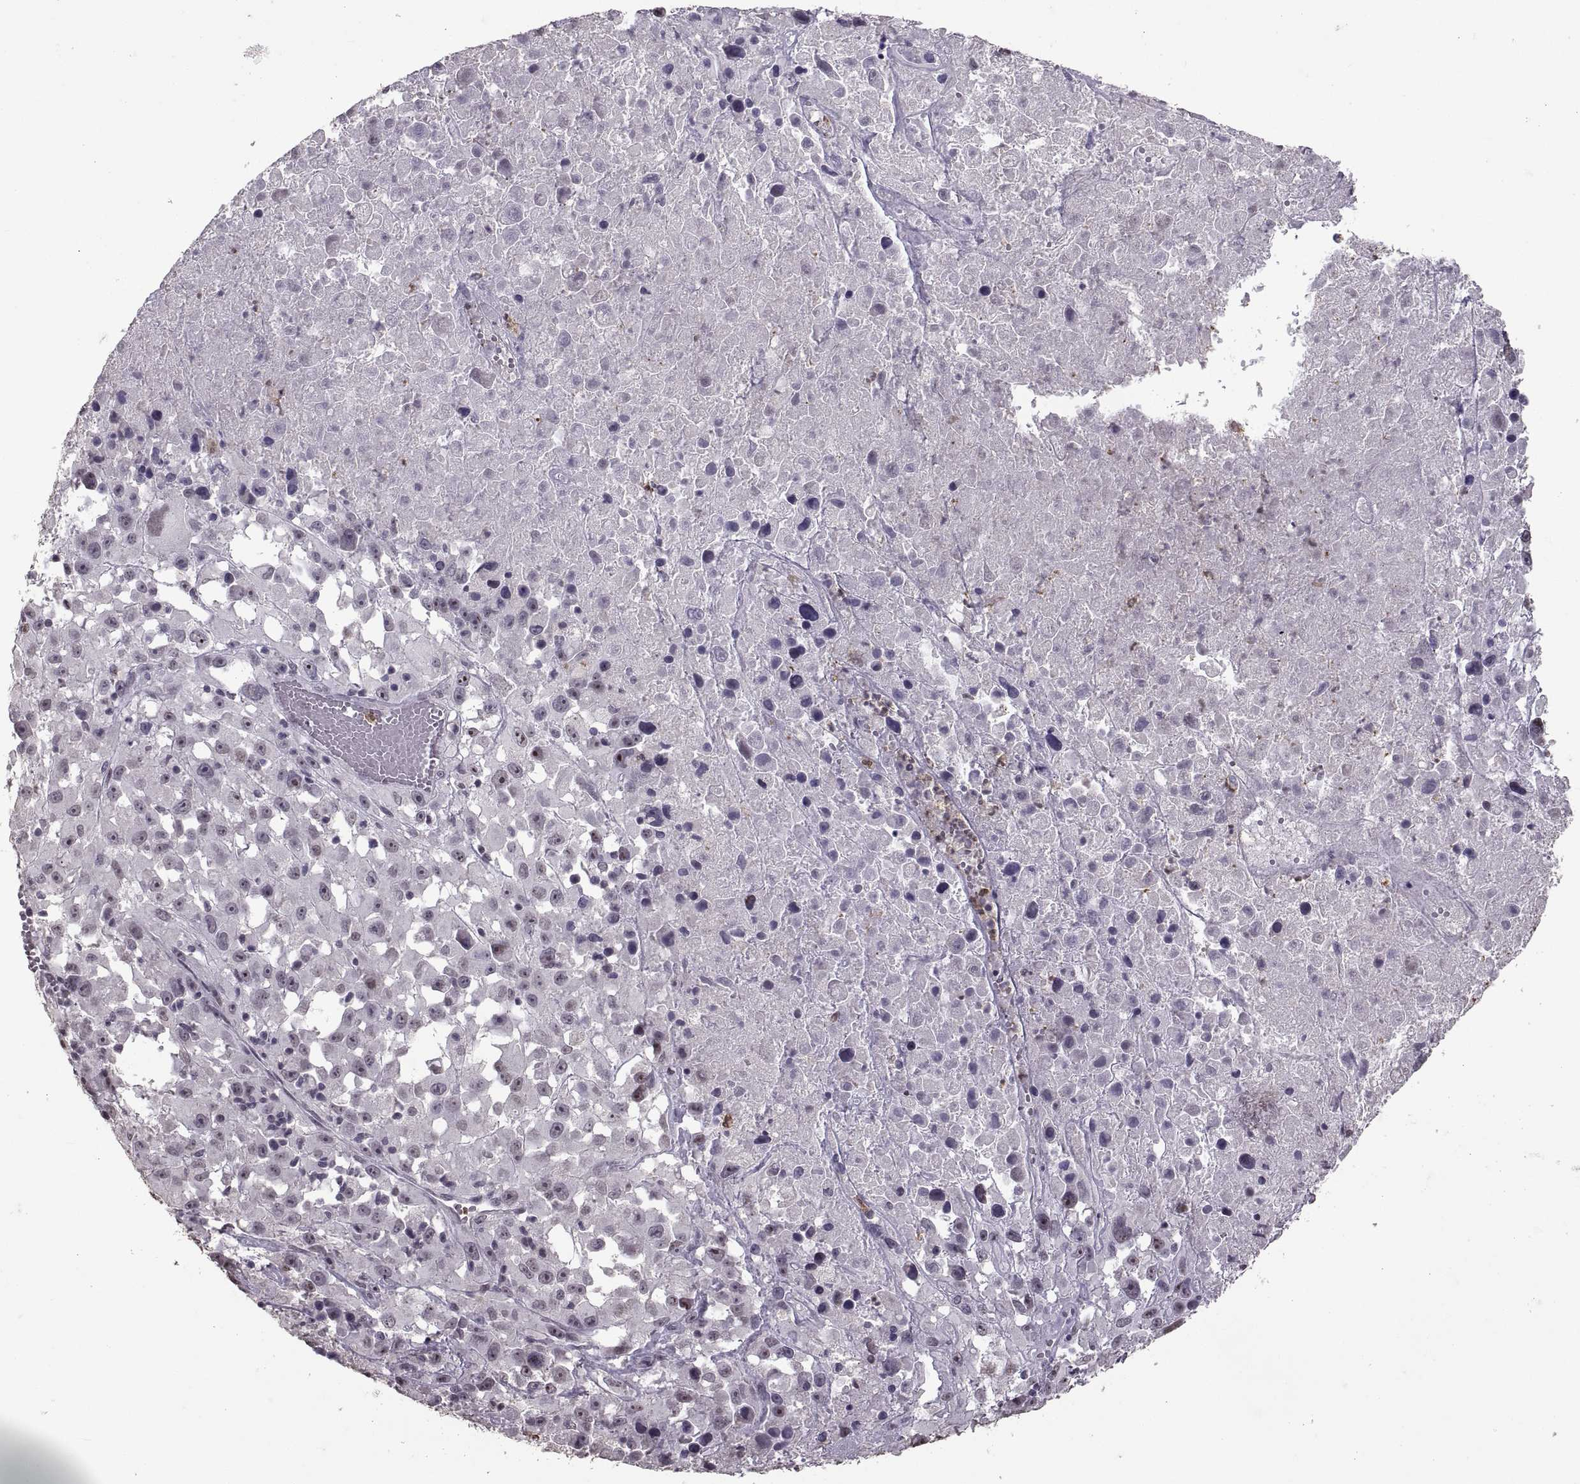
{"staining": {"intensity": "negative", "quantity": "none", "location": "none"}, "tissue": "melanoma", "cell_type": "Tumor cells", "image_type": "cancer", "snomed": [{"axis": "morphology", "description": "Malignant melanoma, Metastatic site"}, {"axis": "topography", "description": "Lymph node"}], "caption": "High magnification brightfield microscopy of melanoma stained with DAB (brown) and counterstained with hematoxylin (blue): tumor cells show no significant staining.", "gene": "PALS1", "patient": {"sex": "male", "age": 50}}